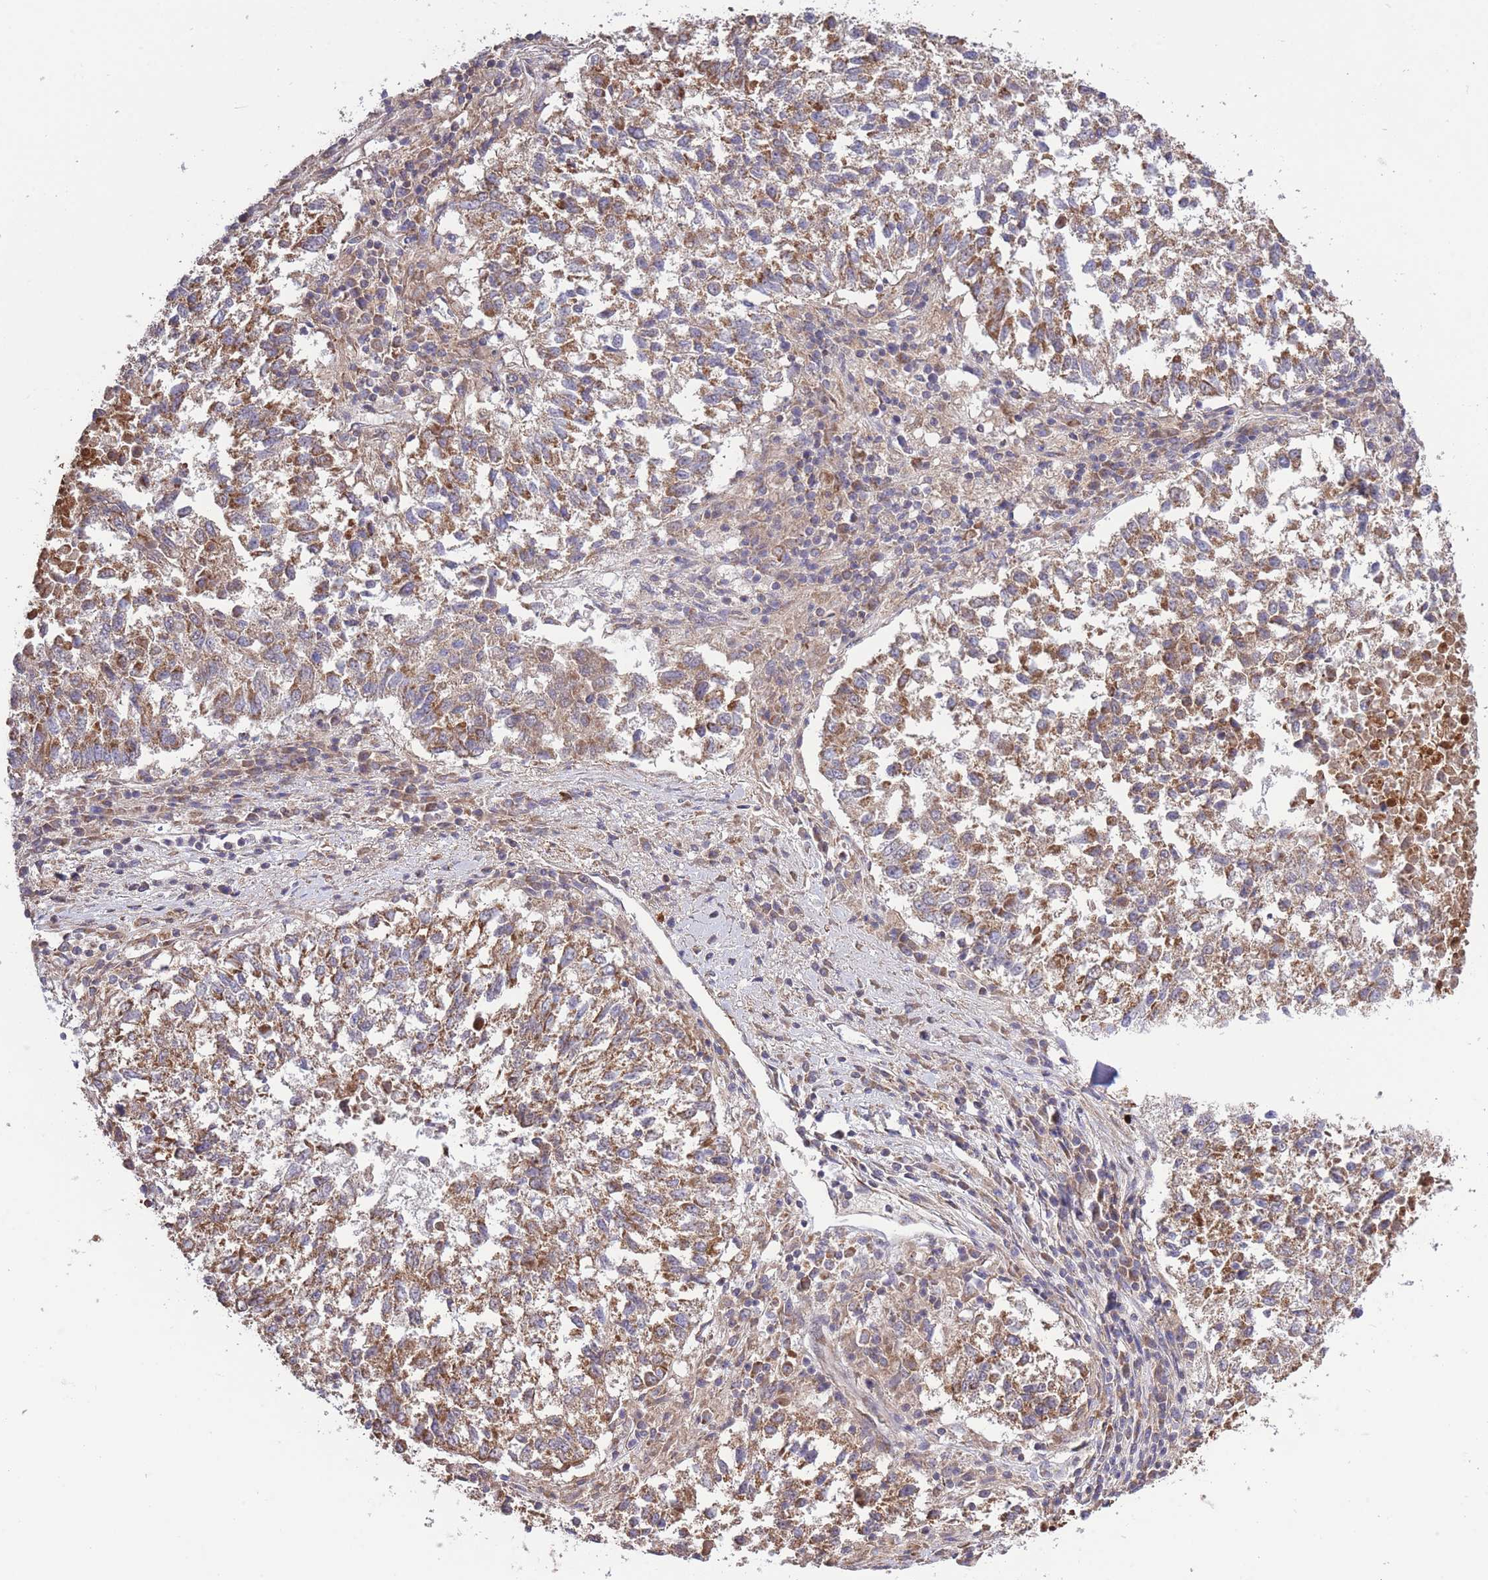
{"staining": {"intensity": "moderate", "quantity": ">75%", "location": "cytoplasmic/membranous"}, "tissue": "lung cancer", "cell_type": "Tumor cells", "image_type": "cancer", "snomed": [{"axis": "morphology", "description": "Squamous cell carcinoma, NOS"}, {"axis": "topography", "description": "Lung"}], "caption": "Immunohistochemistry (IHC) micrograph of human lung cancer (squamous cell carcinoma) stained for a protein (brown), which shows medium levels of moderate cytoplasmic/membranous staining in about >75% of tumor cells.", "gene": "ATP13A2", "patient": {"sex": "male", "age": 73}}